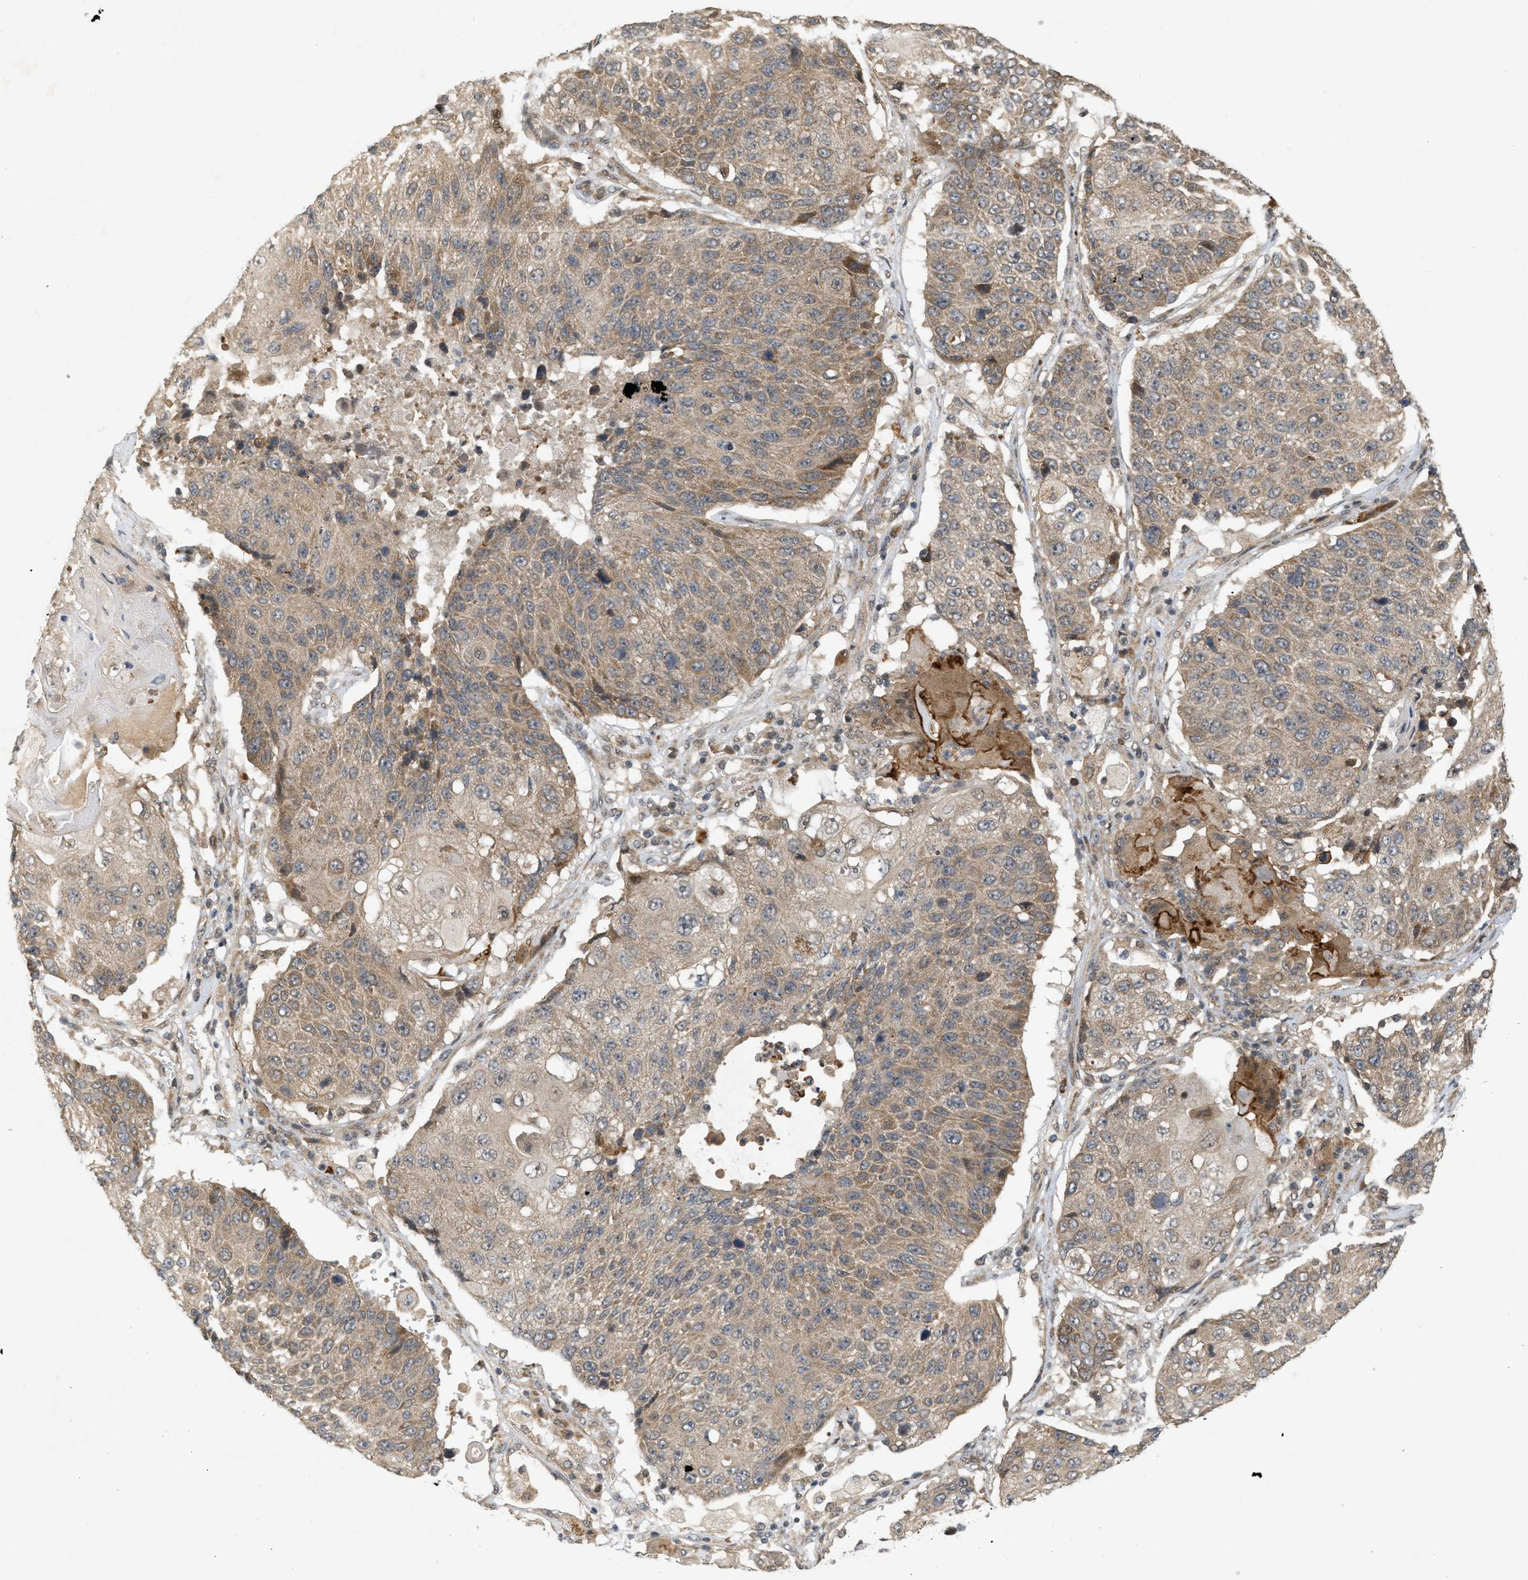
{"staining": {"intensity": "moderate", "quantity": ">75%", "location": "cytoplasmic/membranous"}, "tissue": "lung cancer", "cell_type": "Tumor cells", "image_type": "cancer", "snomed": [{"axis": "morphology", "description": "Squamous cell carcinoma, NOS"}, {"axis": "topography", "description": "Lung"}], "caption": "There is medium levels of moderate cytoplasmic/membranous staining in tumor cells of lung squamous cell carcinoma, as demonstrated by immunohistochemical staining (brown color).", "gene": "PRKD1", "patient": {"sex": "male", "age": 61}}